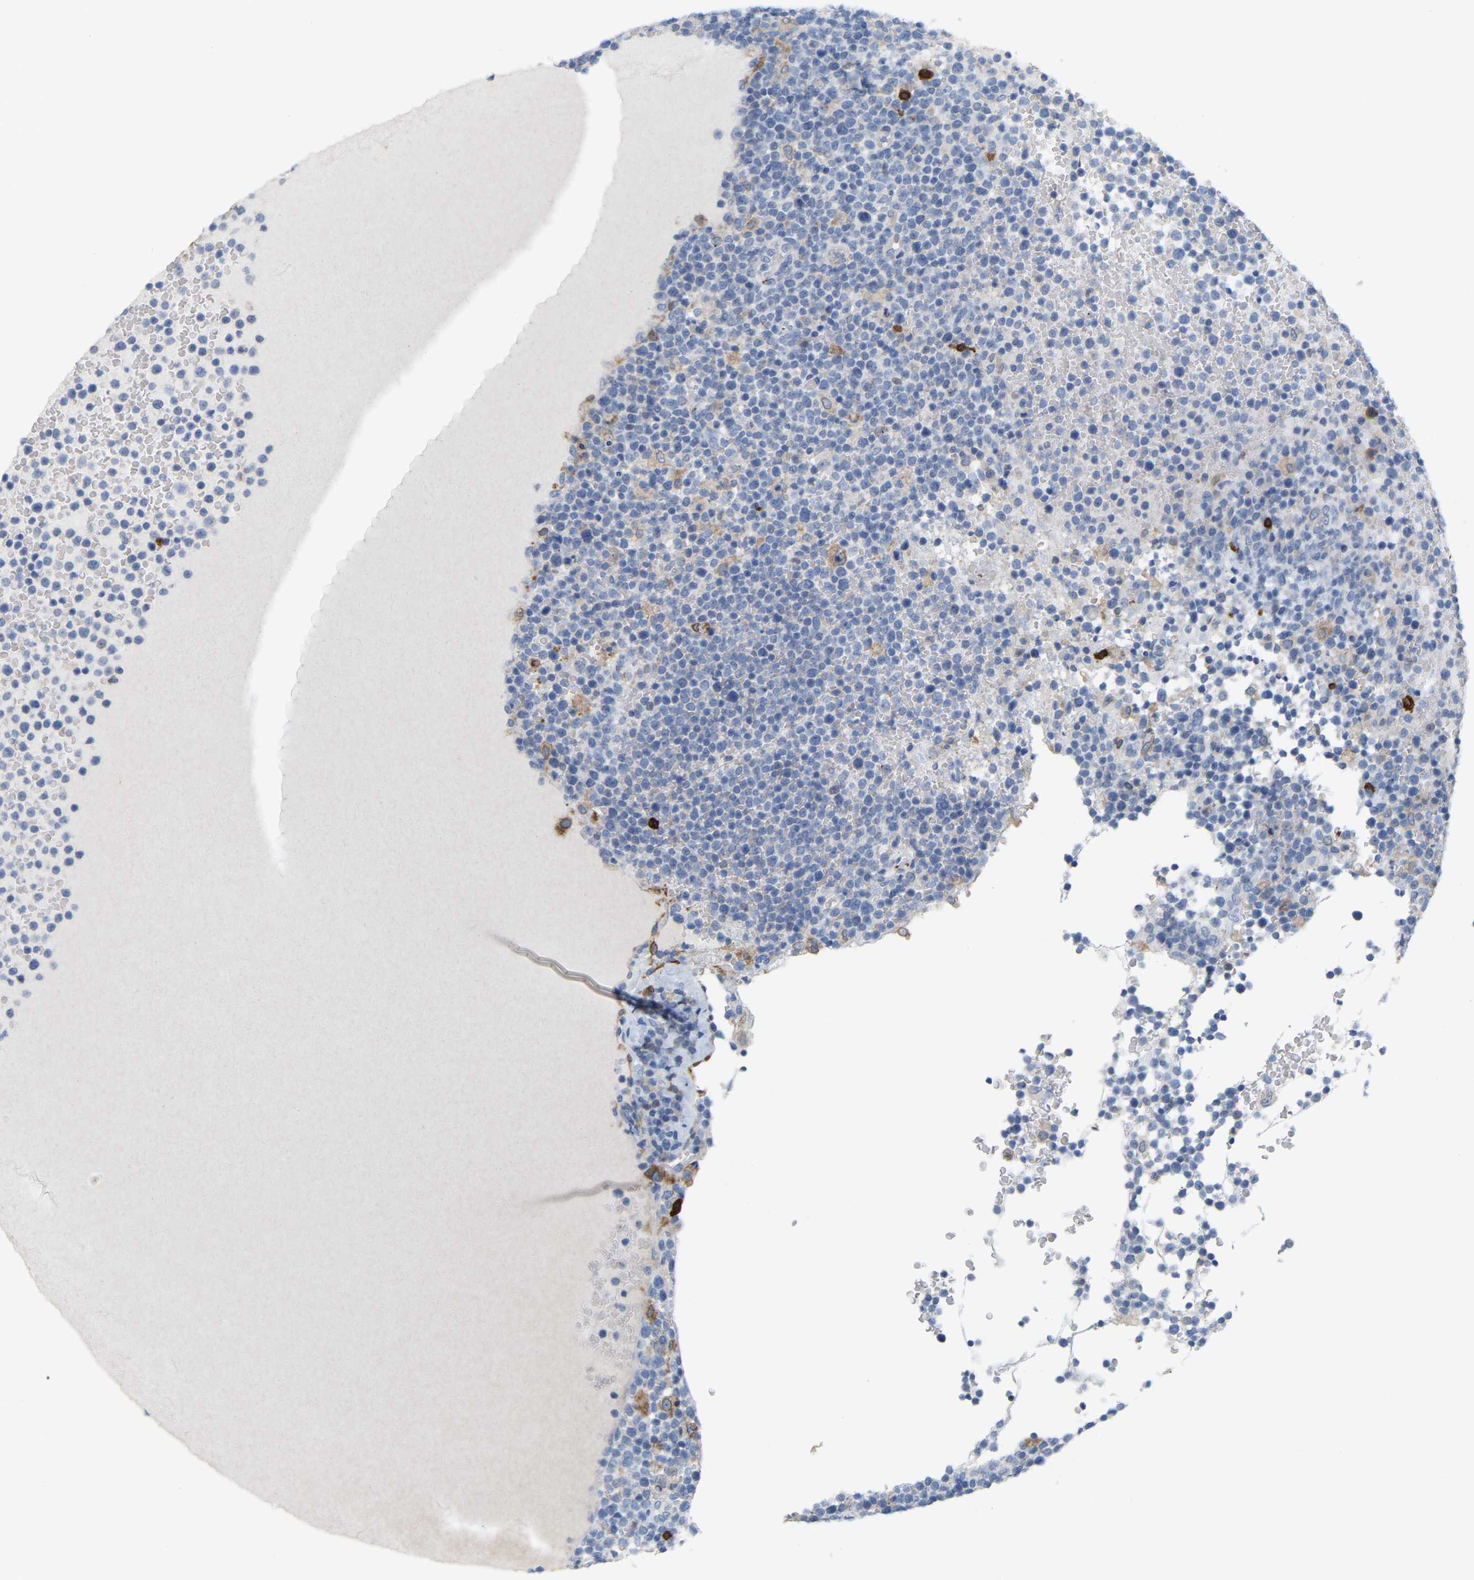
{"staining": {"intensity": "negative", "quantity": "none", "location": "none"}, "tissue": "lymphoma", "cell_type": "Tumor cells", "image_type": "cancer", "snomed": [{"axis": "morphology", "description": "Malignant lymphoma, non-Hodgkin's type, High grade"}, {"axis": "topography", "description": "Lymph node"}], "caption": "Lymphoma stained for a protein using IHC shows no positivity tumor cells.", "gene": "PTGS1", "patient": {"sex": "male", "age": 61}}